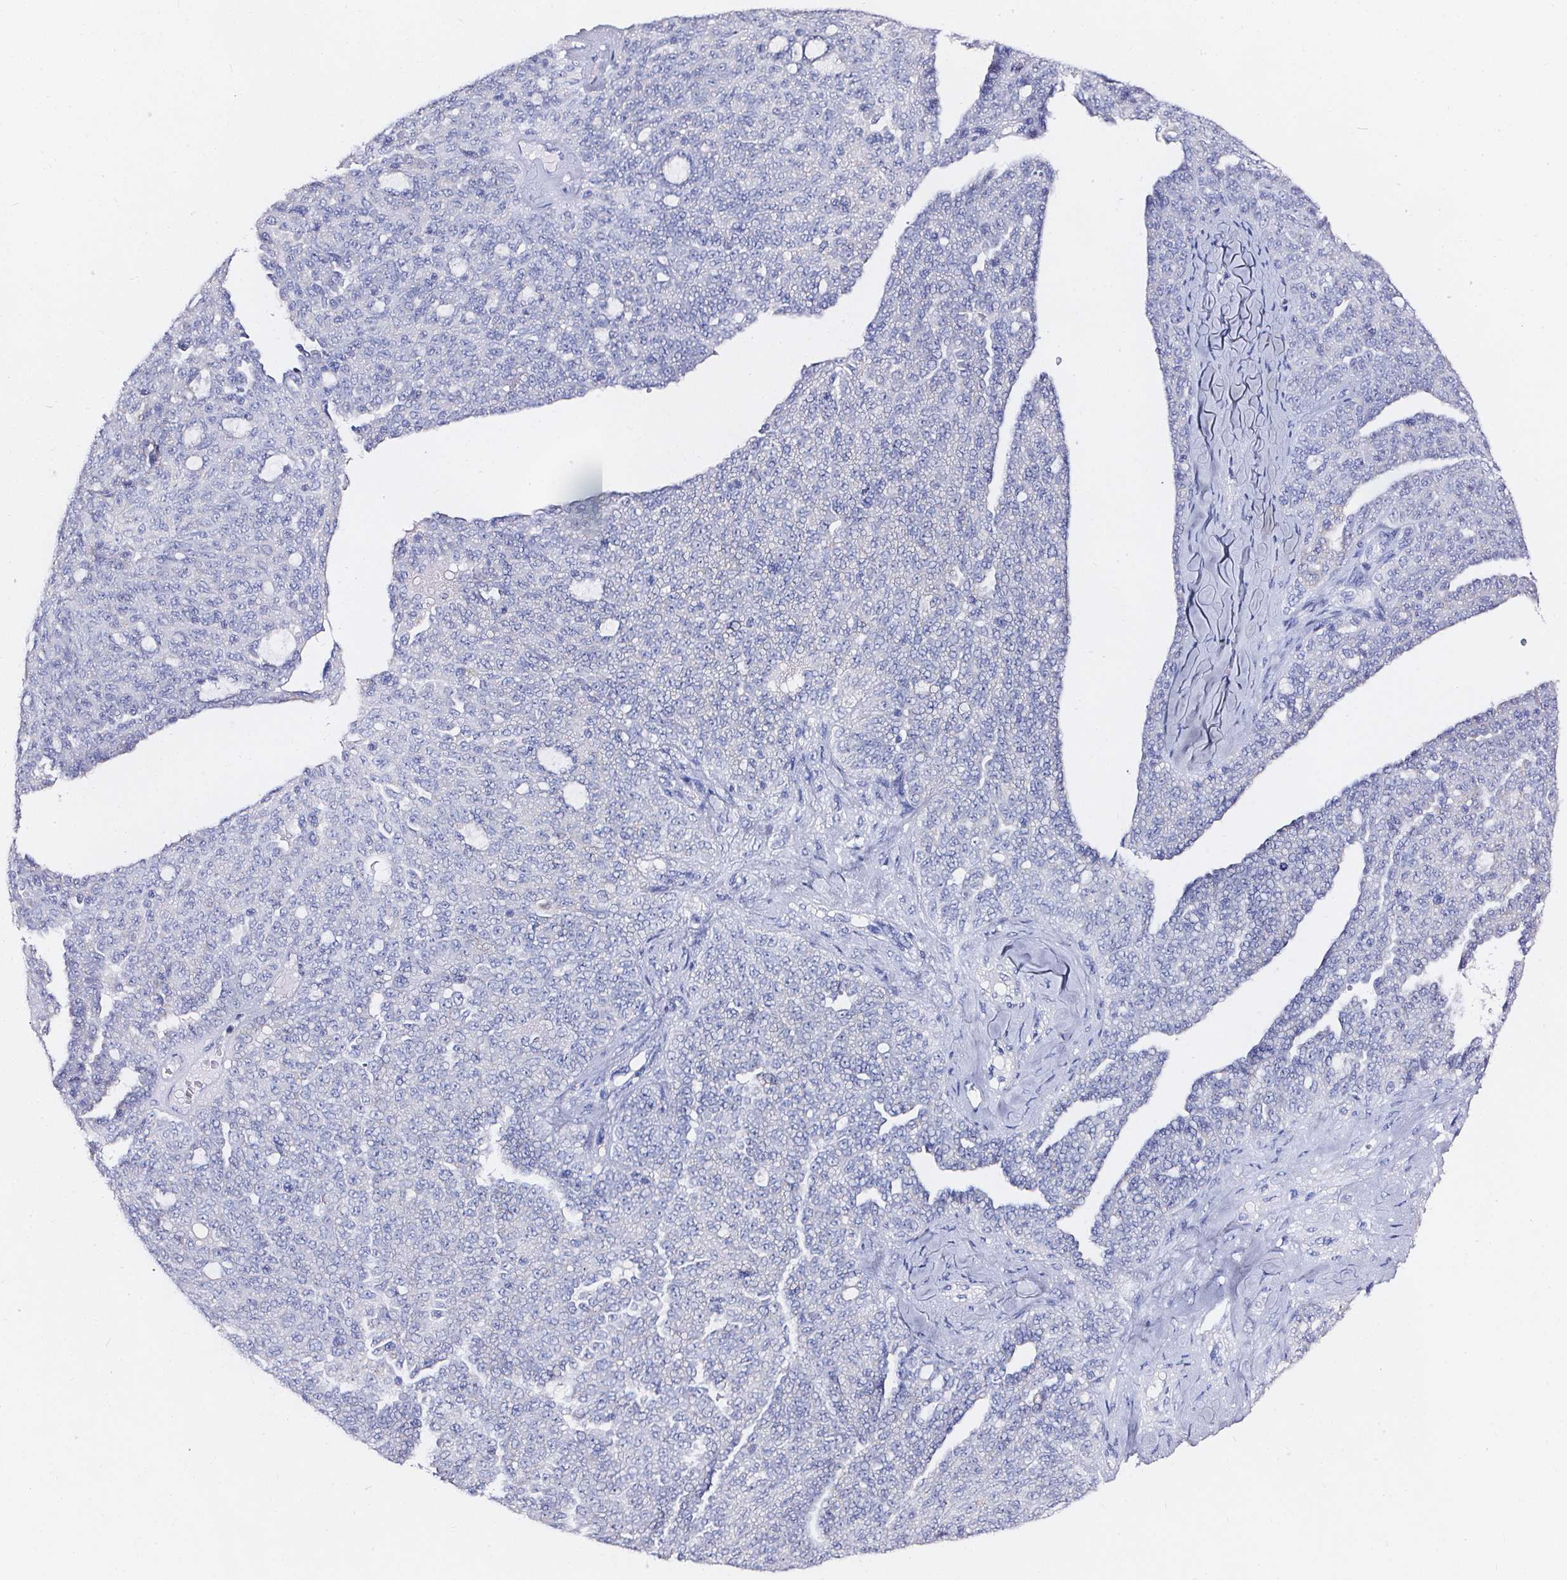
{"staining": {"intensity": "negative", "quantity": "none", "location": "none"}, "tissue": "ovarian cancer", "cell_type": "Tumor cells", "image_type": "cancer", "snomed": [{"axis": "morphology", "description": "Cystadenocarcinoma, serous, NOS"}, {"axis": "topography", "description": "Ovary"}], "caption": "This is an immunohistochemistry (IHC) histopathology image of ovarian cancer (serous cystadenocarcinoma). There is no expression in tumor cells.", "gene": "ELAVL2", "patient": {"sex": "female", "age": 71}}